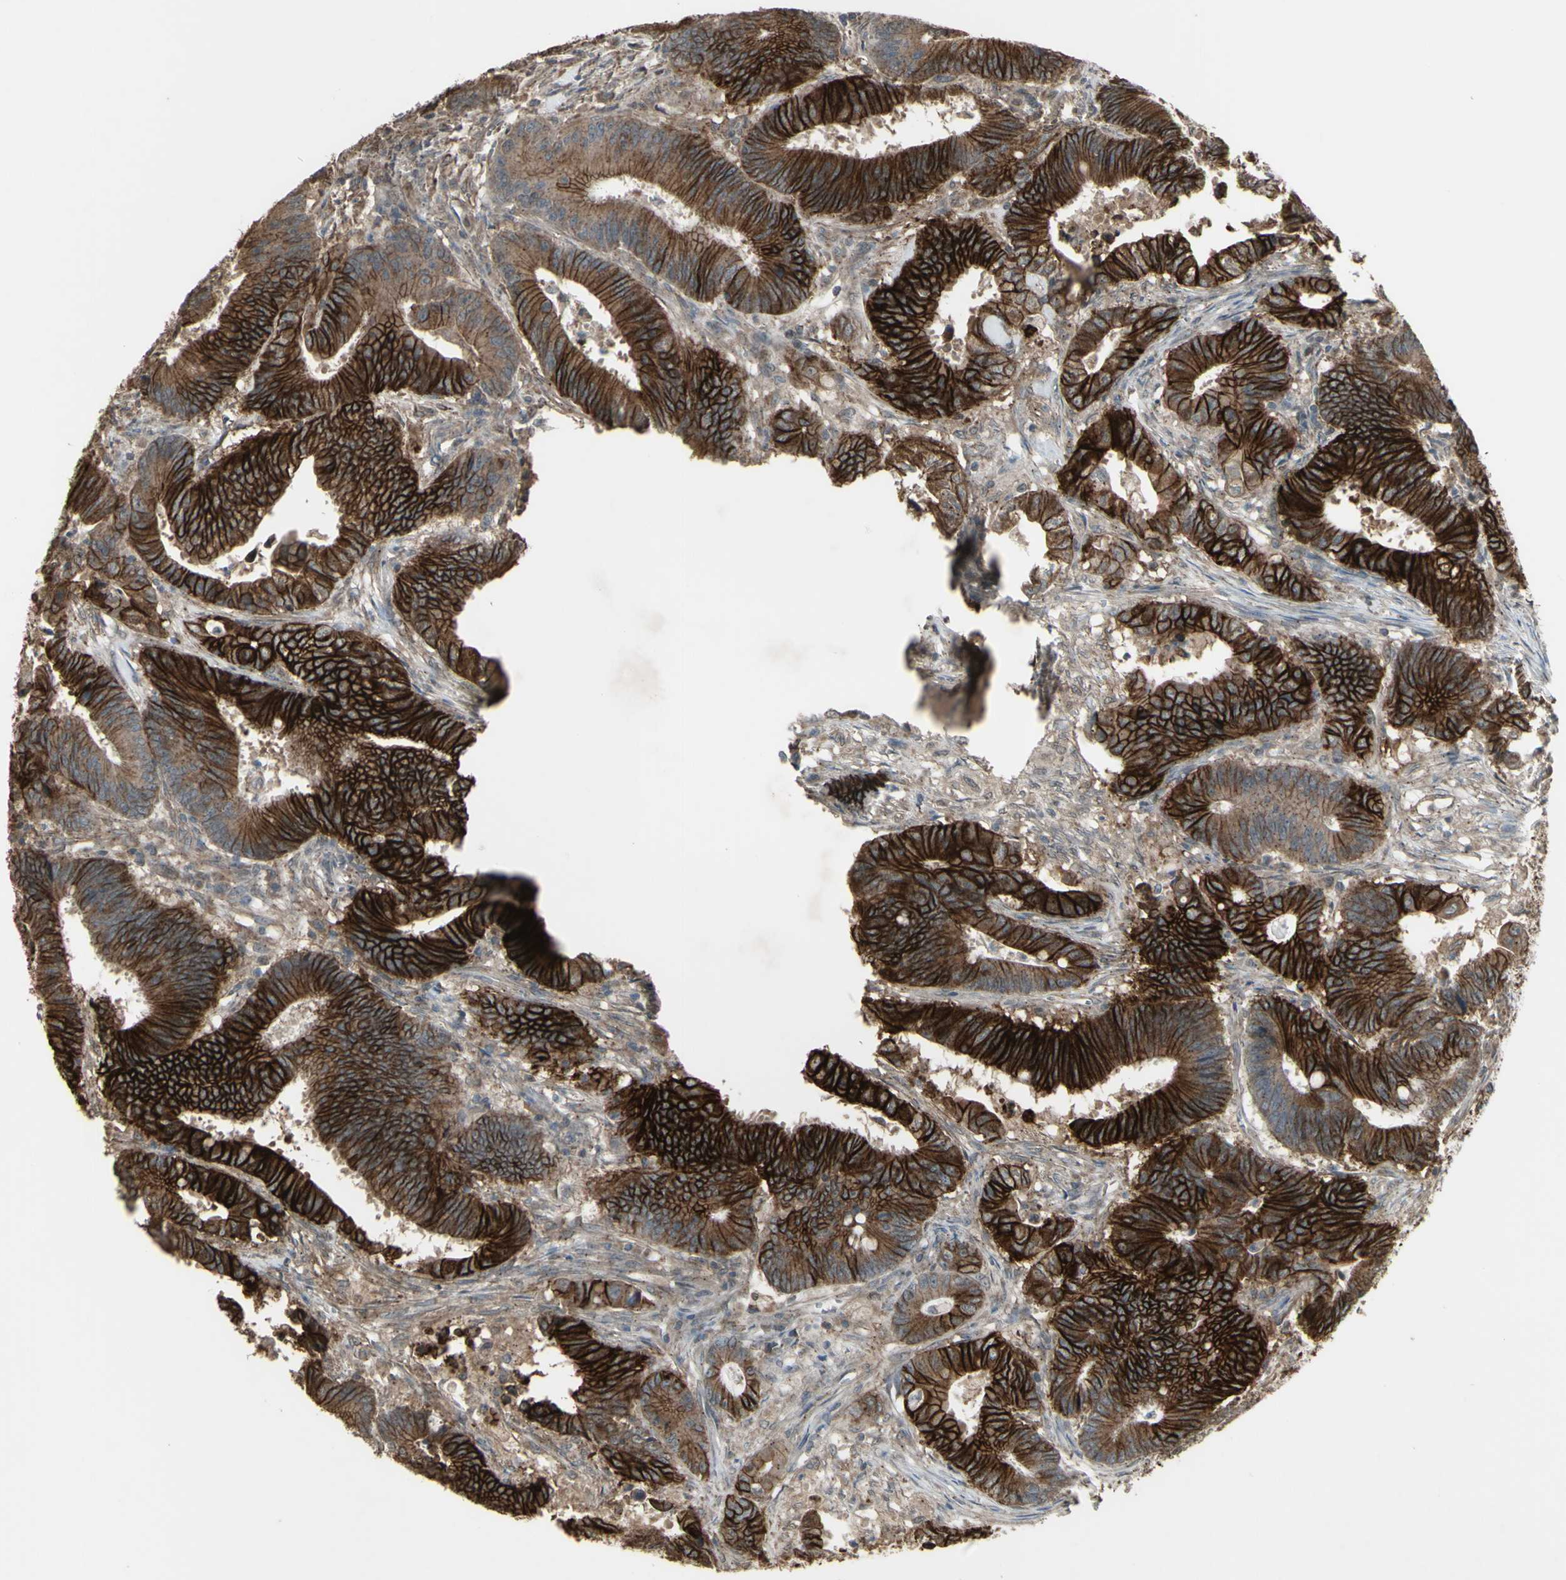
{"staining": {"intensity": "strong", "quantity": ">75%", "location": "cytoplasmic/membranous"}, "tissue": "colorectal cancer", "cell_type": "Tumor cells", "image_type": "cancer", "snomed": [{"axis": "morphology", "description": "Adenocarcinoma, NOS"}, {"axis": "topography", "description": "Colon"}], "caption": "A brown stain highlights strong cytoplasmic/membranous expression of a protein in adenocarcinoma (colorectal) tumor cells.", "gene": "FXYD3", "patient": {"sex": "male", "age": 45}}